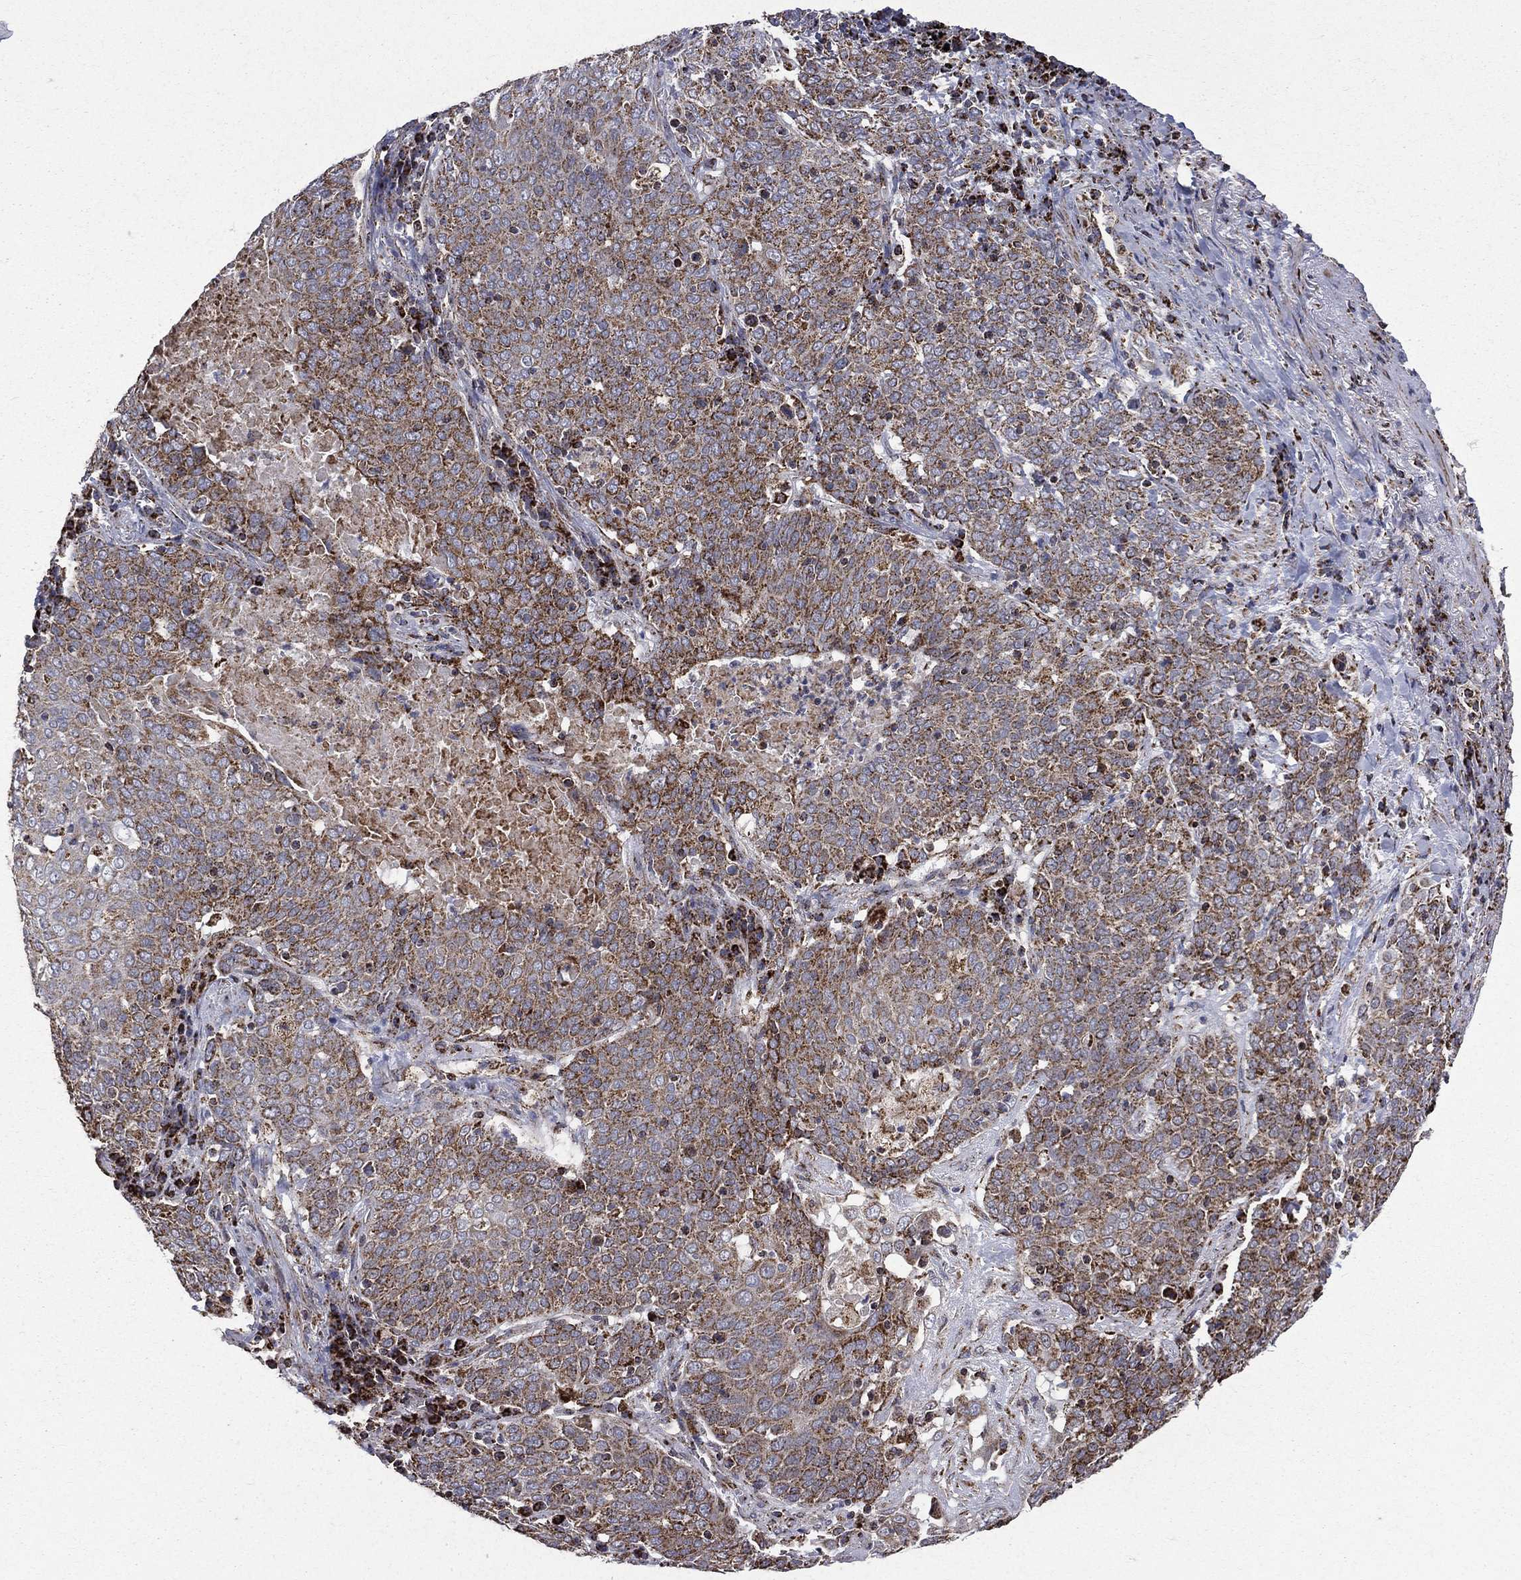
{"staining": {"intensity": "moderate", "quantity": ">75%", "location": "cytoplasmic/membranous"}, "tissue": "lung cancer", "cell_type": "Tumor cells", "image_type": "cancer", "snomed": [{"axis": "morphology", "description": "Squamous cell carcinoma, NOS"}, {"axis": "topography", "description": "Lung"}], "caption": "This is a photomicrograph of IHC staining of squamous cell carcinoma (lung), which shows moderate expression in the cytoplasmic/membranous of tumor cells.", "gene": "GOT2", "patient": {"sex": "male", "age": 82}}